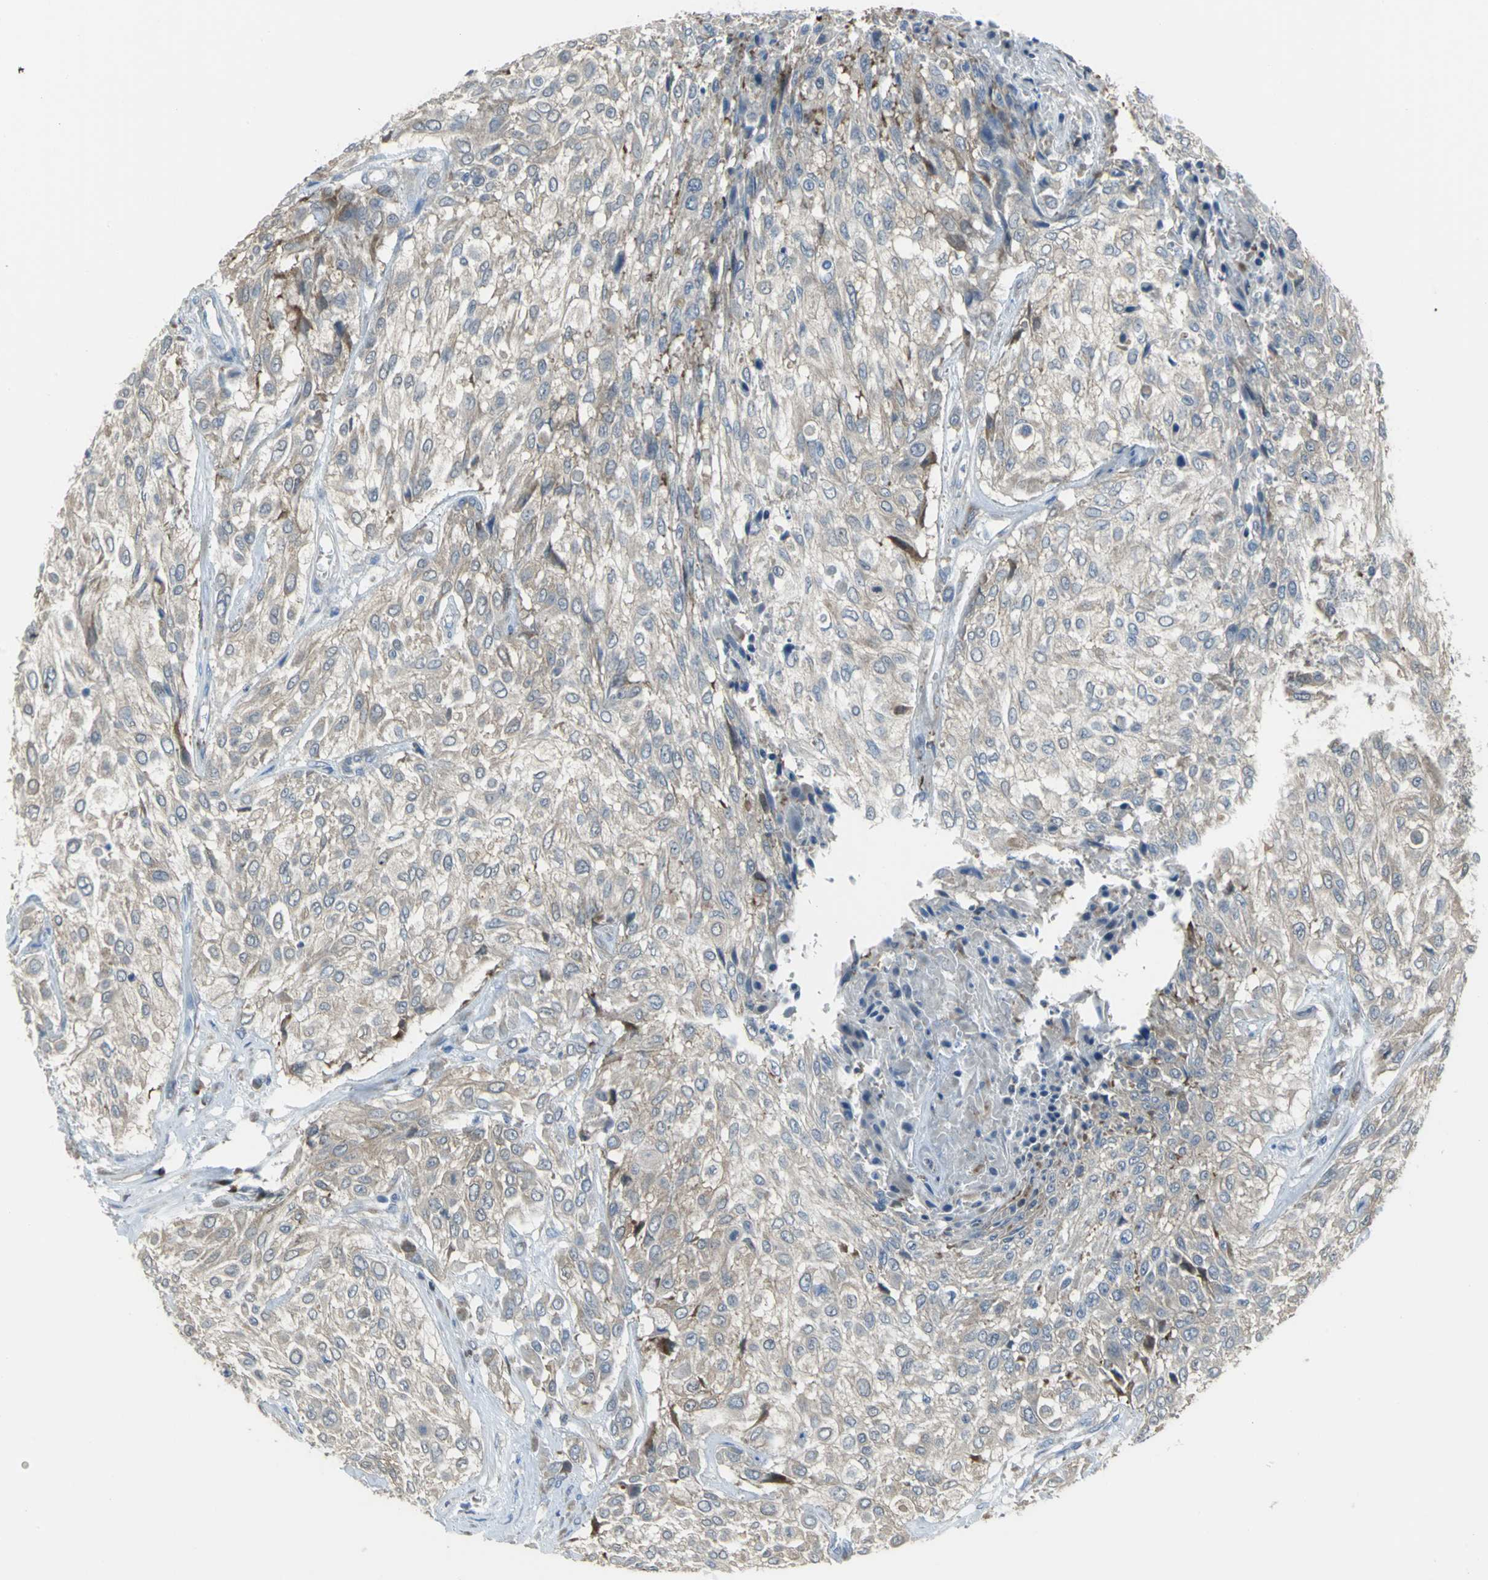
{"staining": {"intensity": "weak", "quantity": ">75%", "location": "cytoplasmic/membranous"}, "tissue": "urothelial cancer", "cell_type": "Tumor cells", "image_type": "cancer", "snomed": [{"axis": "morphology", "description": "Urothelial carcinoma, High grade"}, {"axis": "topography", "description": "Urinary bladder"}], "caption": "Urothelial cancer was stained to show a protein in brown. There is low levels of weak cytoplasmic/membranous positivity in about >75% of tumor cells. Ihc stains the protein of interest in brown and the nuclei are stained blue.", "gene": "EIF5A", "patient": {"sex": "male", "age": 57}}